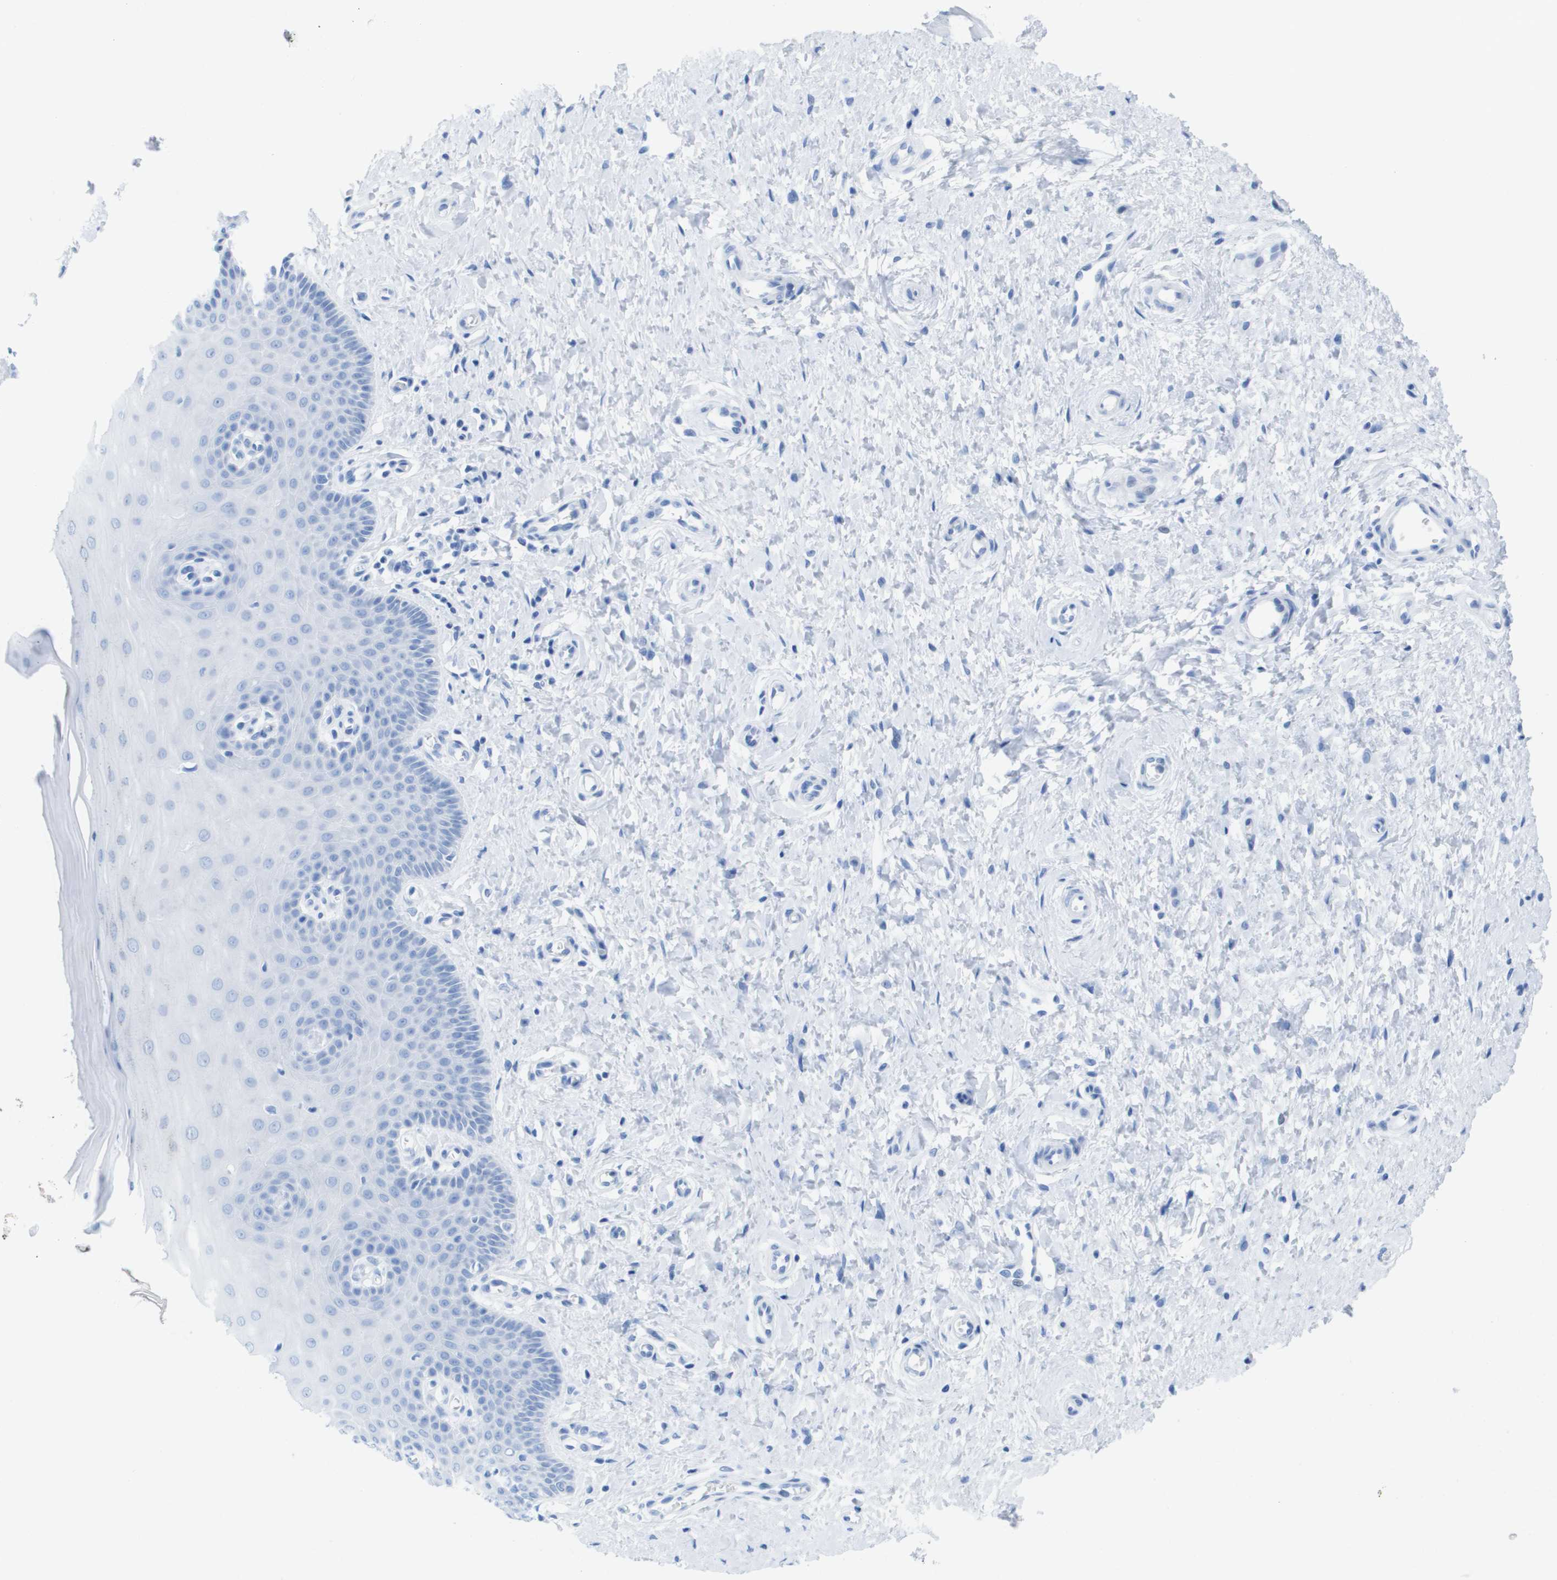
{"staining": {"intensity": "negative", "quantity": "none", "location": "none"}, "tissue": "cervix", "cell_type": "Glandular cells", "image_type": "normal", "snomed": [{"axis": "morphology", "description": "Normal tissue, NOS"}, {"axis": "topography", "description": "Cervix"}], "caption": "The image demonstrates no staining of glandular cells in benign cervix.", "gene": "KCNA3", "patient": {"sex": "female", "age": 55}}